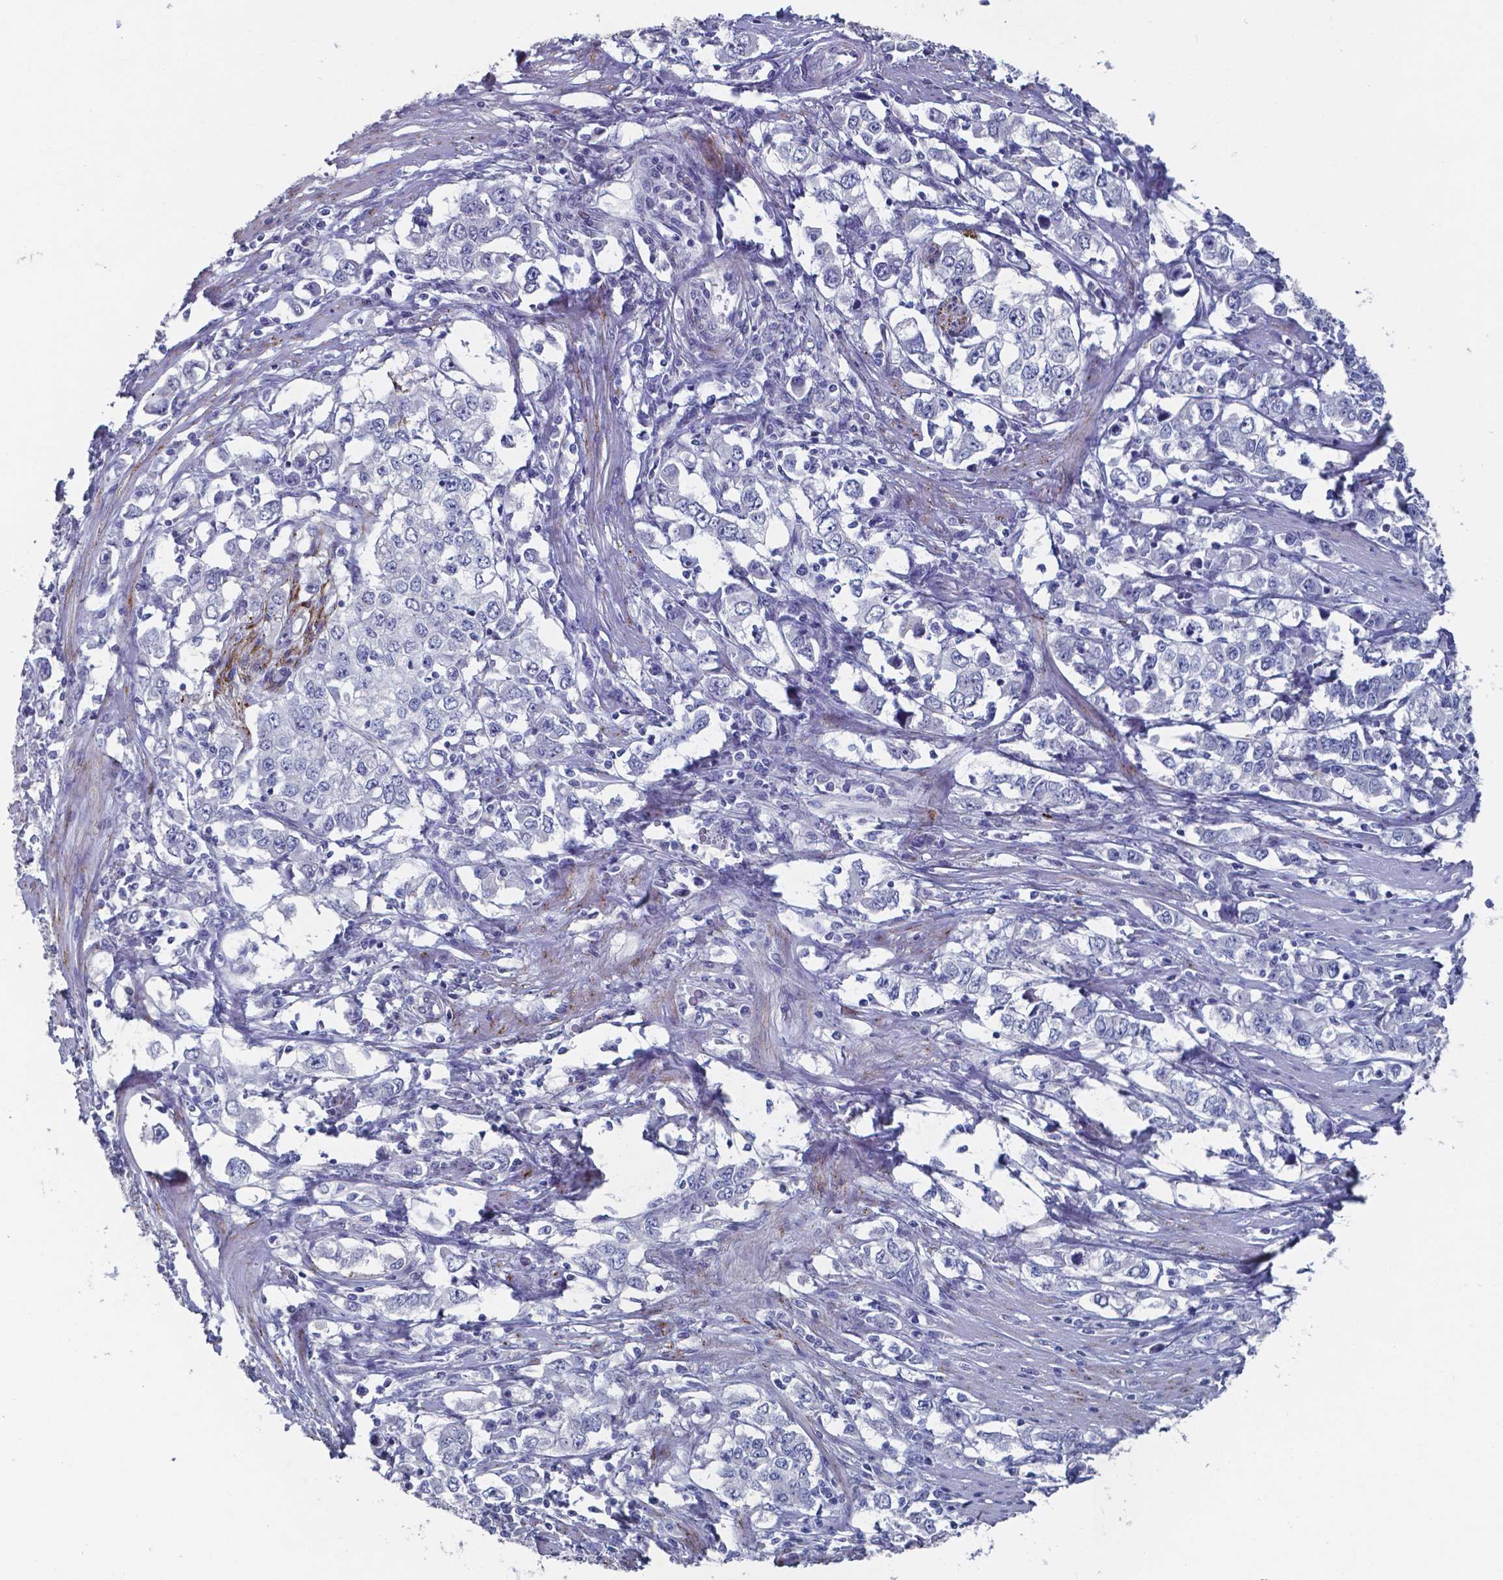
{"staining": {"intensity": "negative", "quantity": "none", "location": "none"}, "tissue": "stomach cancer", "cell_type": "Tumor cells", "image_type": "cancer", "snomed": [{"axis": "morphology", "description": "Adenocarcinoma, NOS"}, {"axis": "topography", "description": "Stomach, lower"}], "caption": "DAB (3,3'-diaminobenzidine) immunohistochemical staining of human stomach cancer (adenocarcinoma) shows no significant positivity in tumor cells.", "gene": "PLA2R1", "patient": {"sex": "female", "age": 72}}